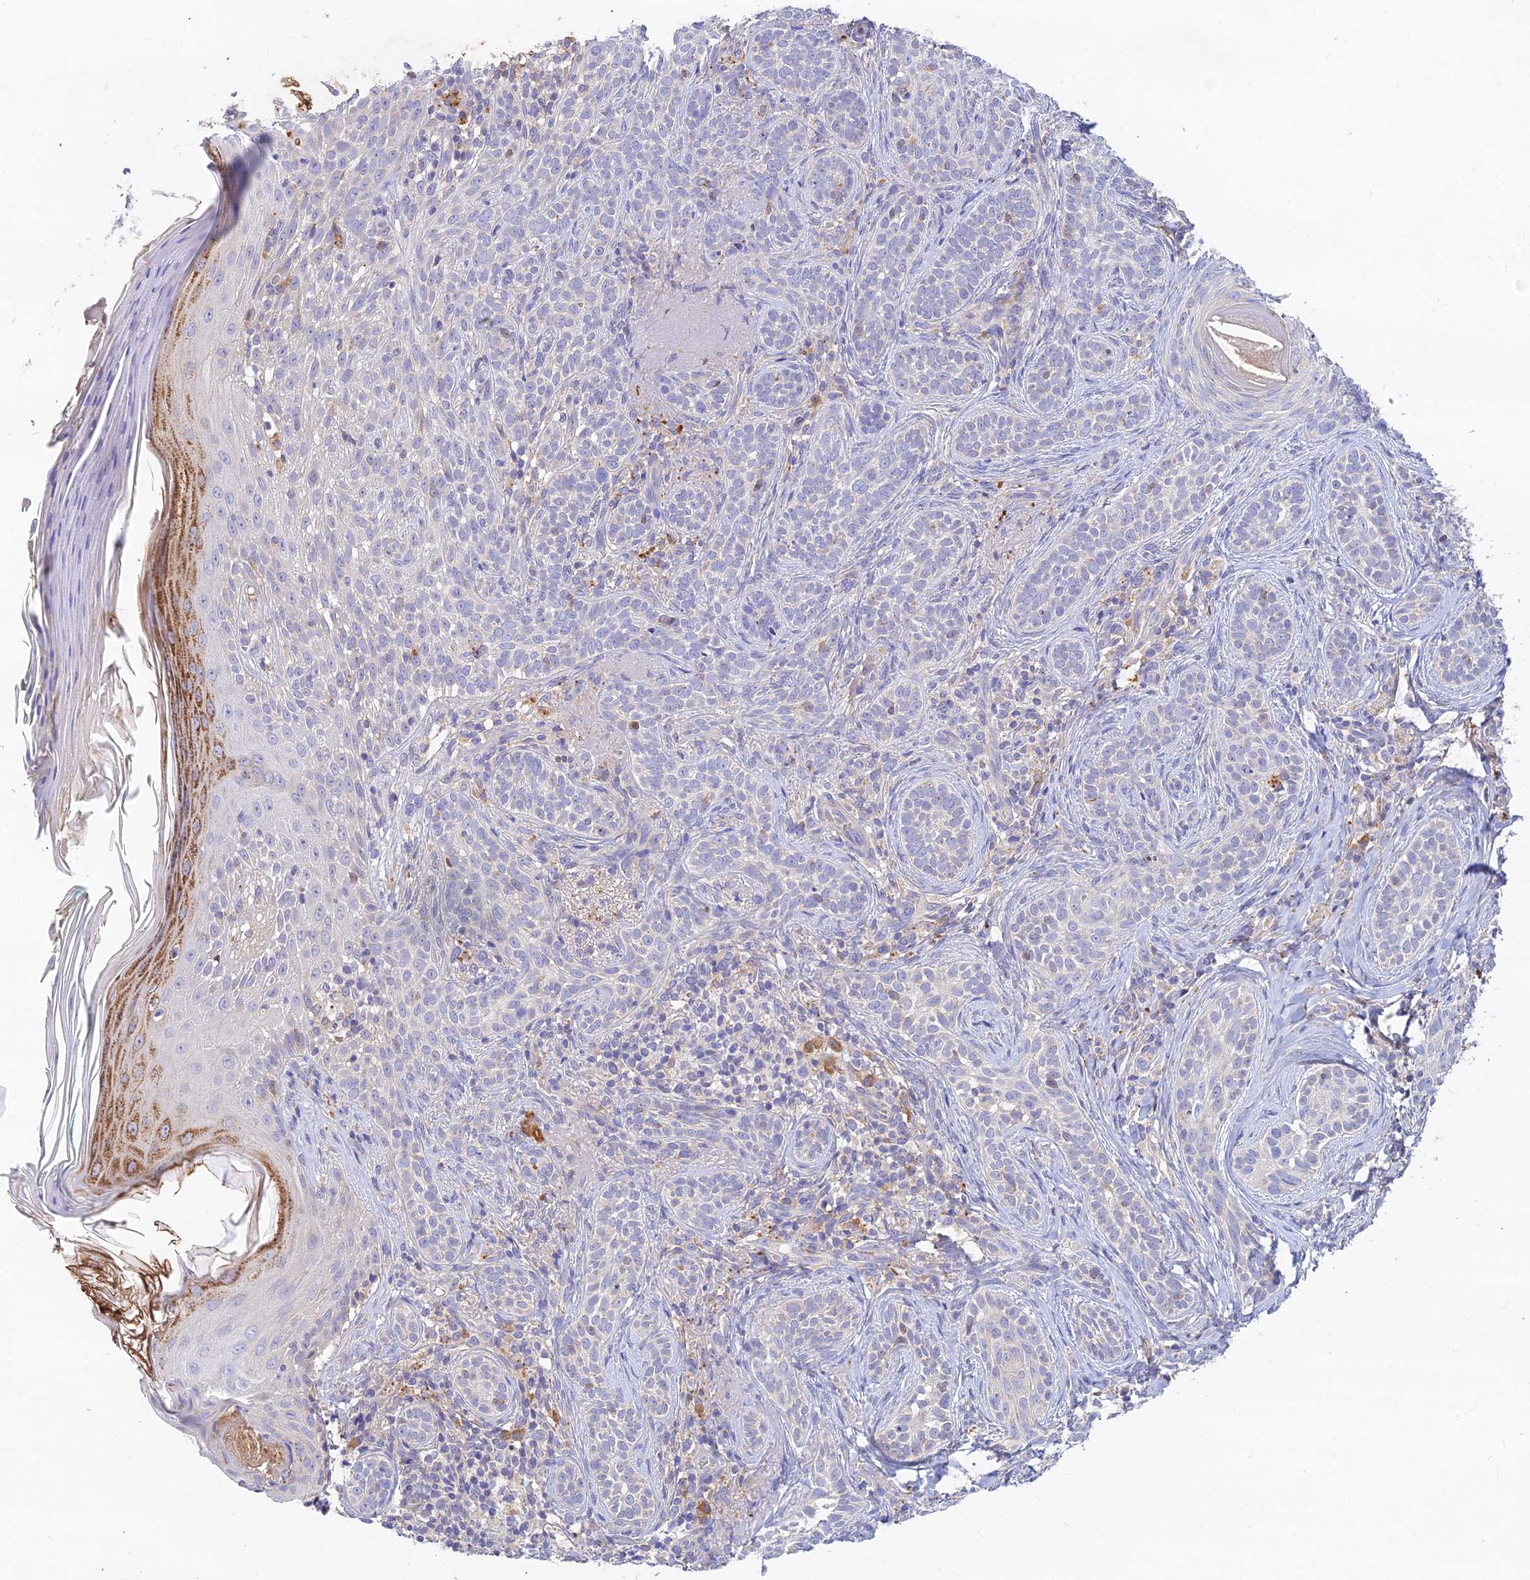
{"staining": {"intensity": "negative", "quantity": "none", "location": "none"}, "tissue": "skin cancer", "cell_type": "Tumor cells", "image_type": "cancer", "snomed": [{"axis": "morphology", "description": "Basal cell carcinoma"}, {"axis": "topography", "description": "Skin"}], "caption": "Tumor cells show no significant staining in skin cancer (basal cell carcinoma).", "gene": "ACSM5", "patient": {"sex": "male", "age": 71}}